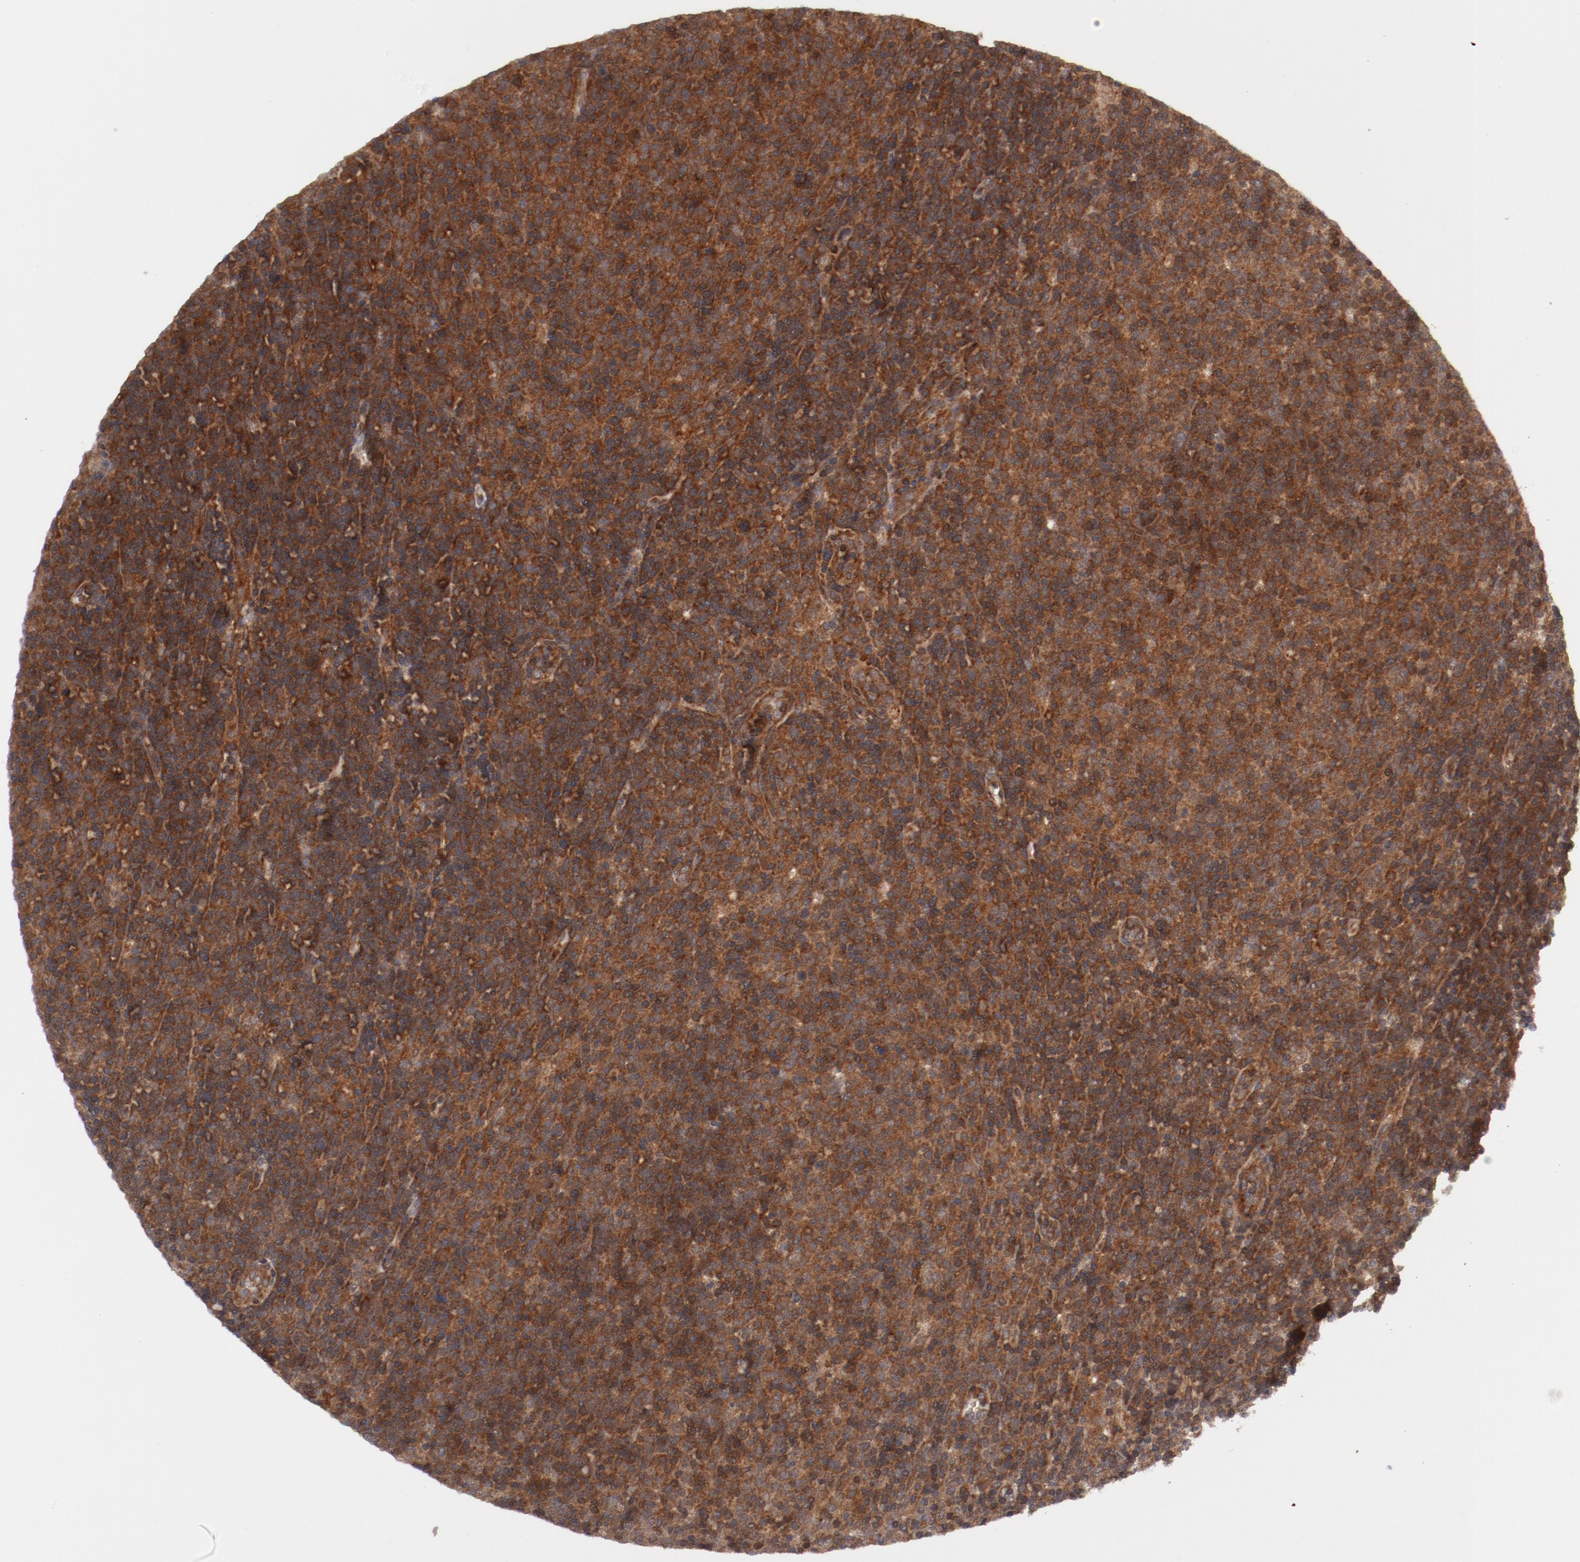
{"staining": {"intensity": "strong", "quantity": ">75%", "location": "cytoplasmic/membranous"}, "tissue": "lymphoma", "cell_type": "Tumor cells", "image_type": "cancer", "snomed": [{"axis": "morphology", "description": "Malignant lymphoma, non-Hodgkin's type, Low grade"}, {"axis": "topography", "description": "Lymph node"}], "caption": "Immunohistochemical staining of human low-grade malignant lymphoma, non-Hodgkin's type demonstrates strong cytoplasmic/membranous protein expression in about >75% of tumor cells.", "gene": "GUF1", "patient": {"sex": "male", "age": 70}}